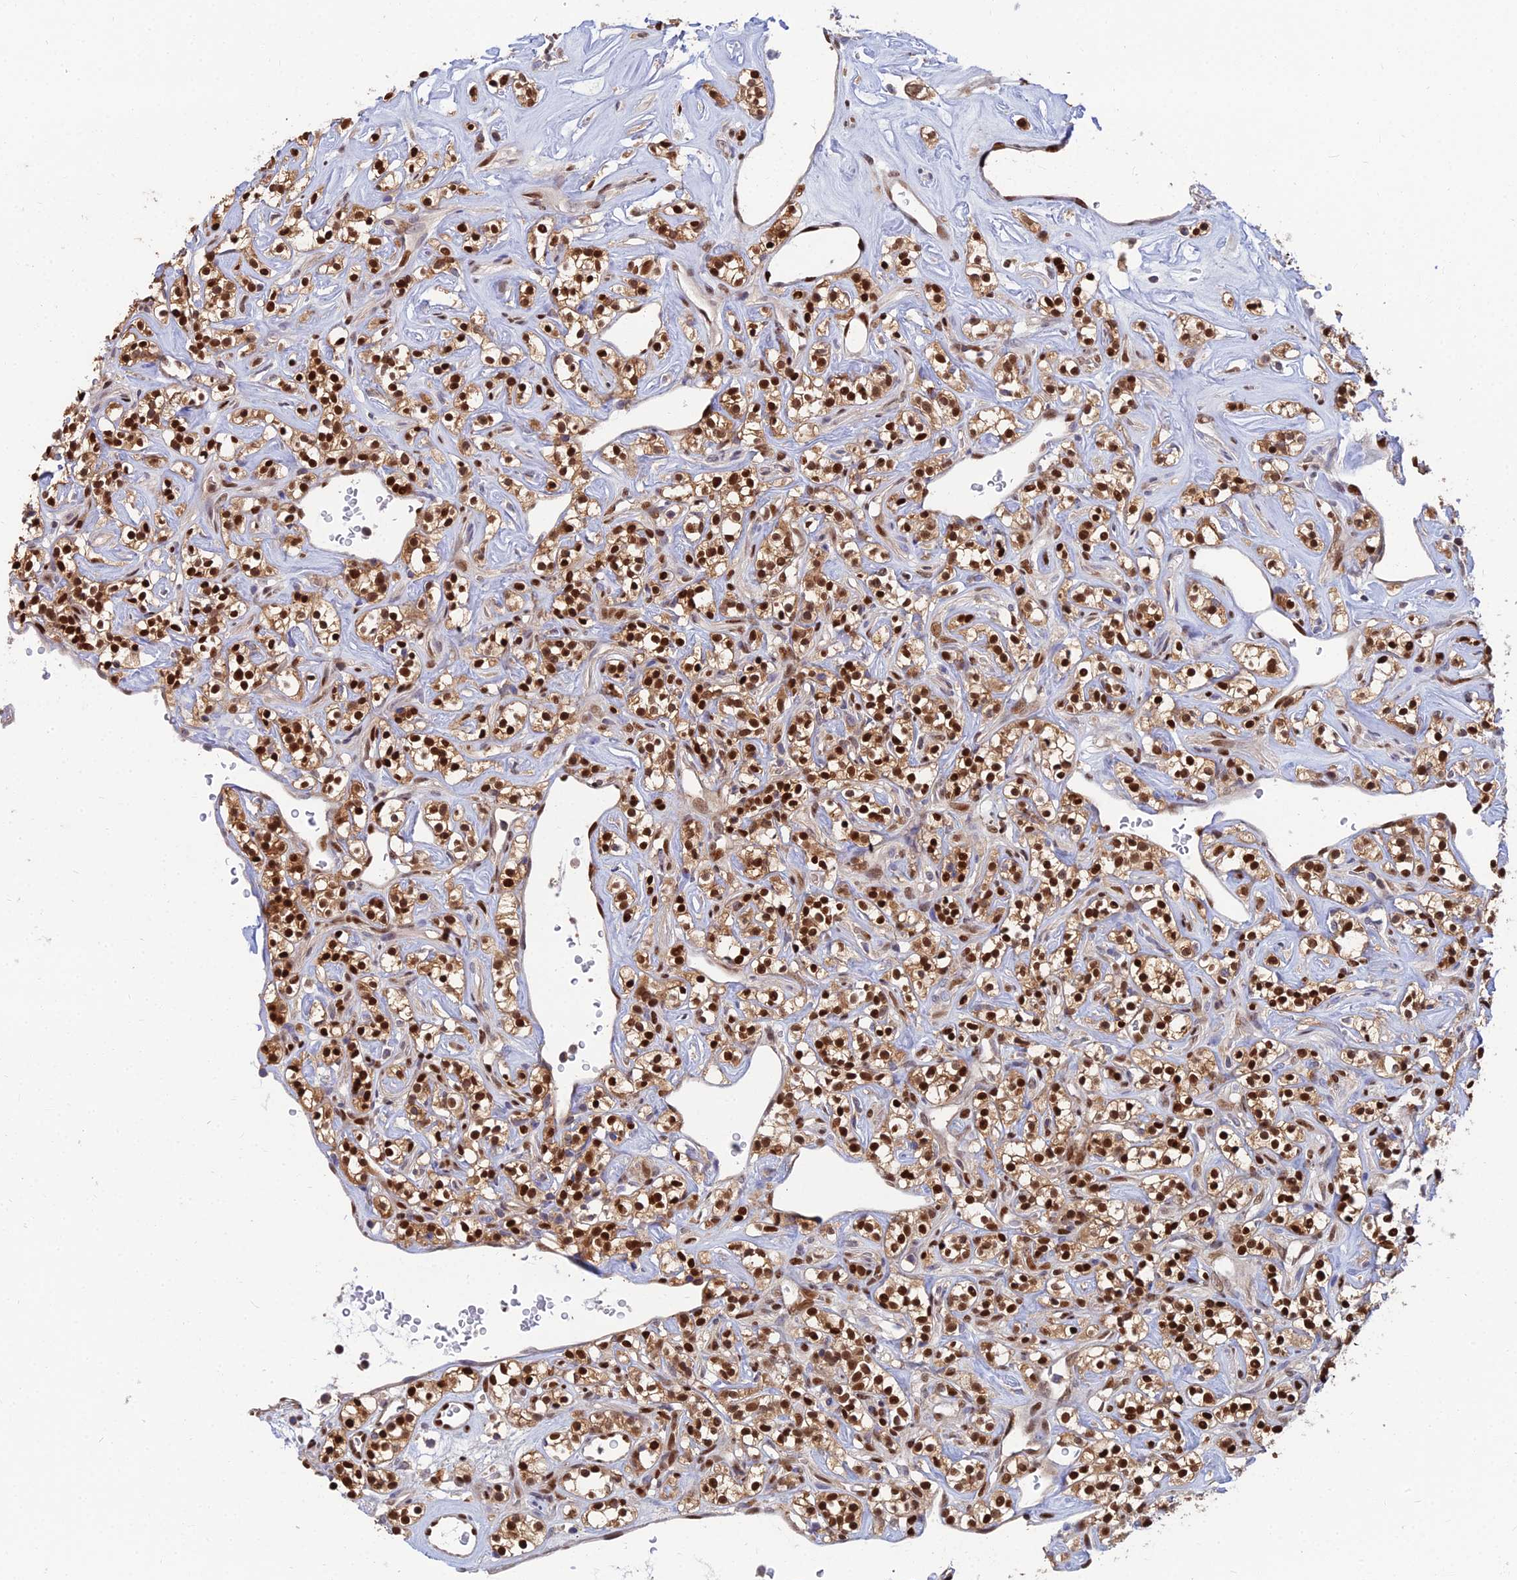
{"staining": {"intensity": "strong", "quantity": ">75%", "location": "cytoplasmic/membranous,nuclear"}, "tissue": "renal cancer", "cell_type": "Tumor cells", "image_type": "cancer", "snomed": [{"axis": "morphology", "description": "Adenocarcinoma, NOS"}, {"axis": "topography", "description": "Kidney"}], "caption": "Tumor cells demonstrate high levels of strong cytoplasmic/membranous and nuclear staining in about >75% of cells in adenocarcinoma (renal). The staining was performed using DAB (3,3'-diaminobenzidine), with brown indicating positive protein expression. Nuclei are stained blue with hematoxylin.", "gene": "DNPEP", "patient": {"sex": "male", "age": 77}}